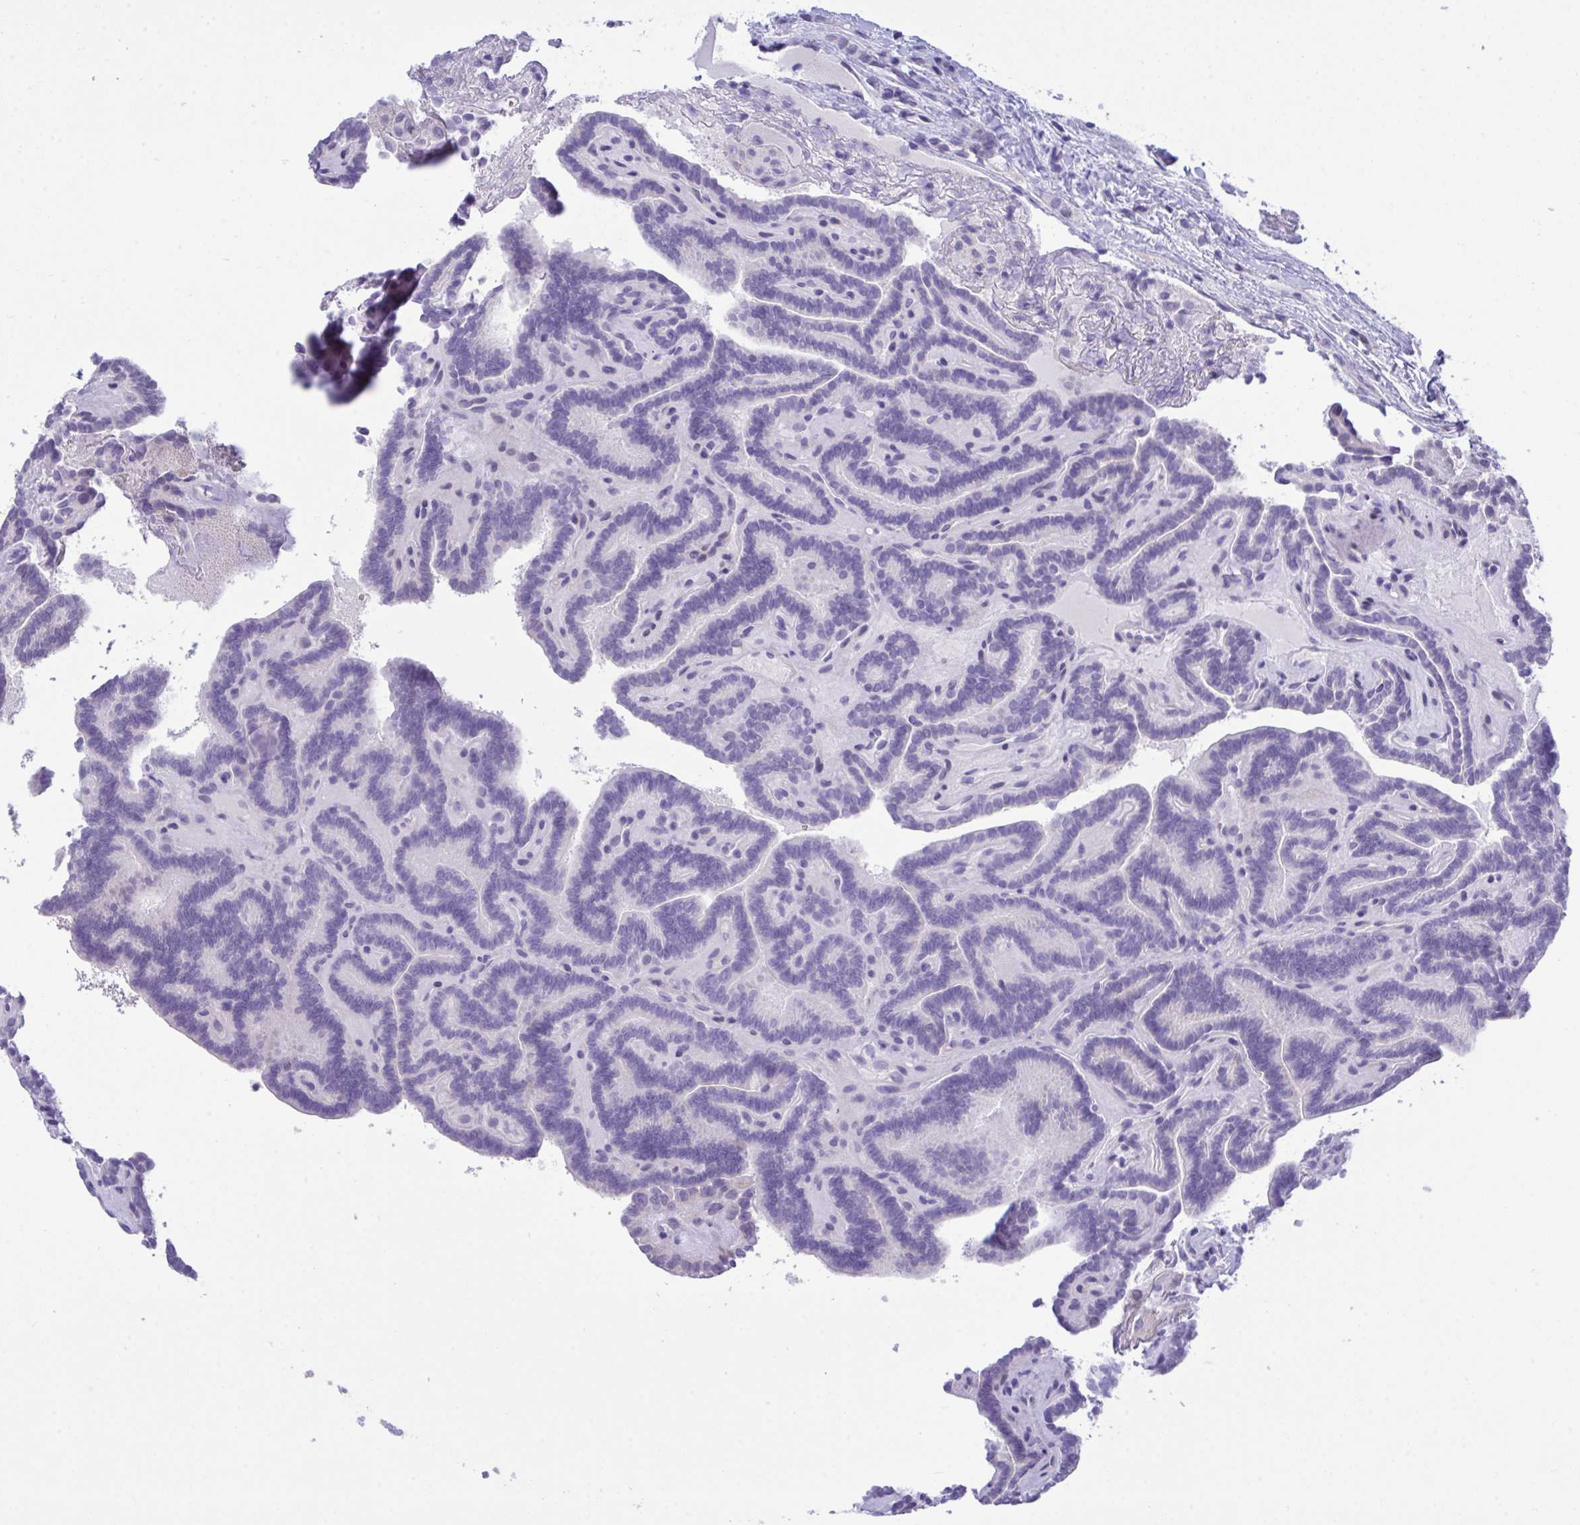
{"staining": {"intensity": "negative", "quantity": "none", "location": "none"}, "tissue": "thyroid cancer", "cell_type": "Tumor cells", "image_type": "cancer", "snomed": [{"axis": "morphology", "description": "Papillary adenocarcinoma, NOS"}, {"axis": "topography", "description": "Thyroid gland"}], "caption": "Papillary adenocarcinoma (thyroid) was stained to show a protein in brown. There is no significant expression in tumor cells.", "gene": "WDR97", "patient": {"sex": "female", "age": 21}}